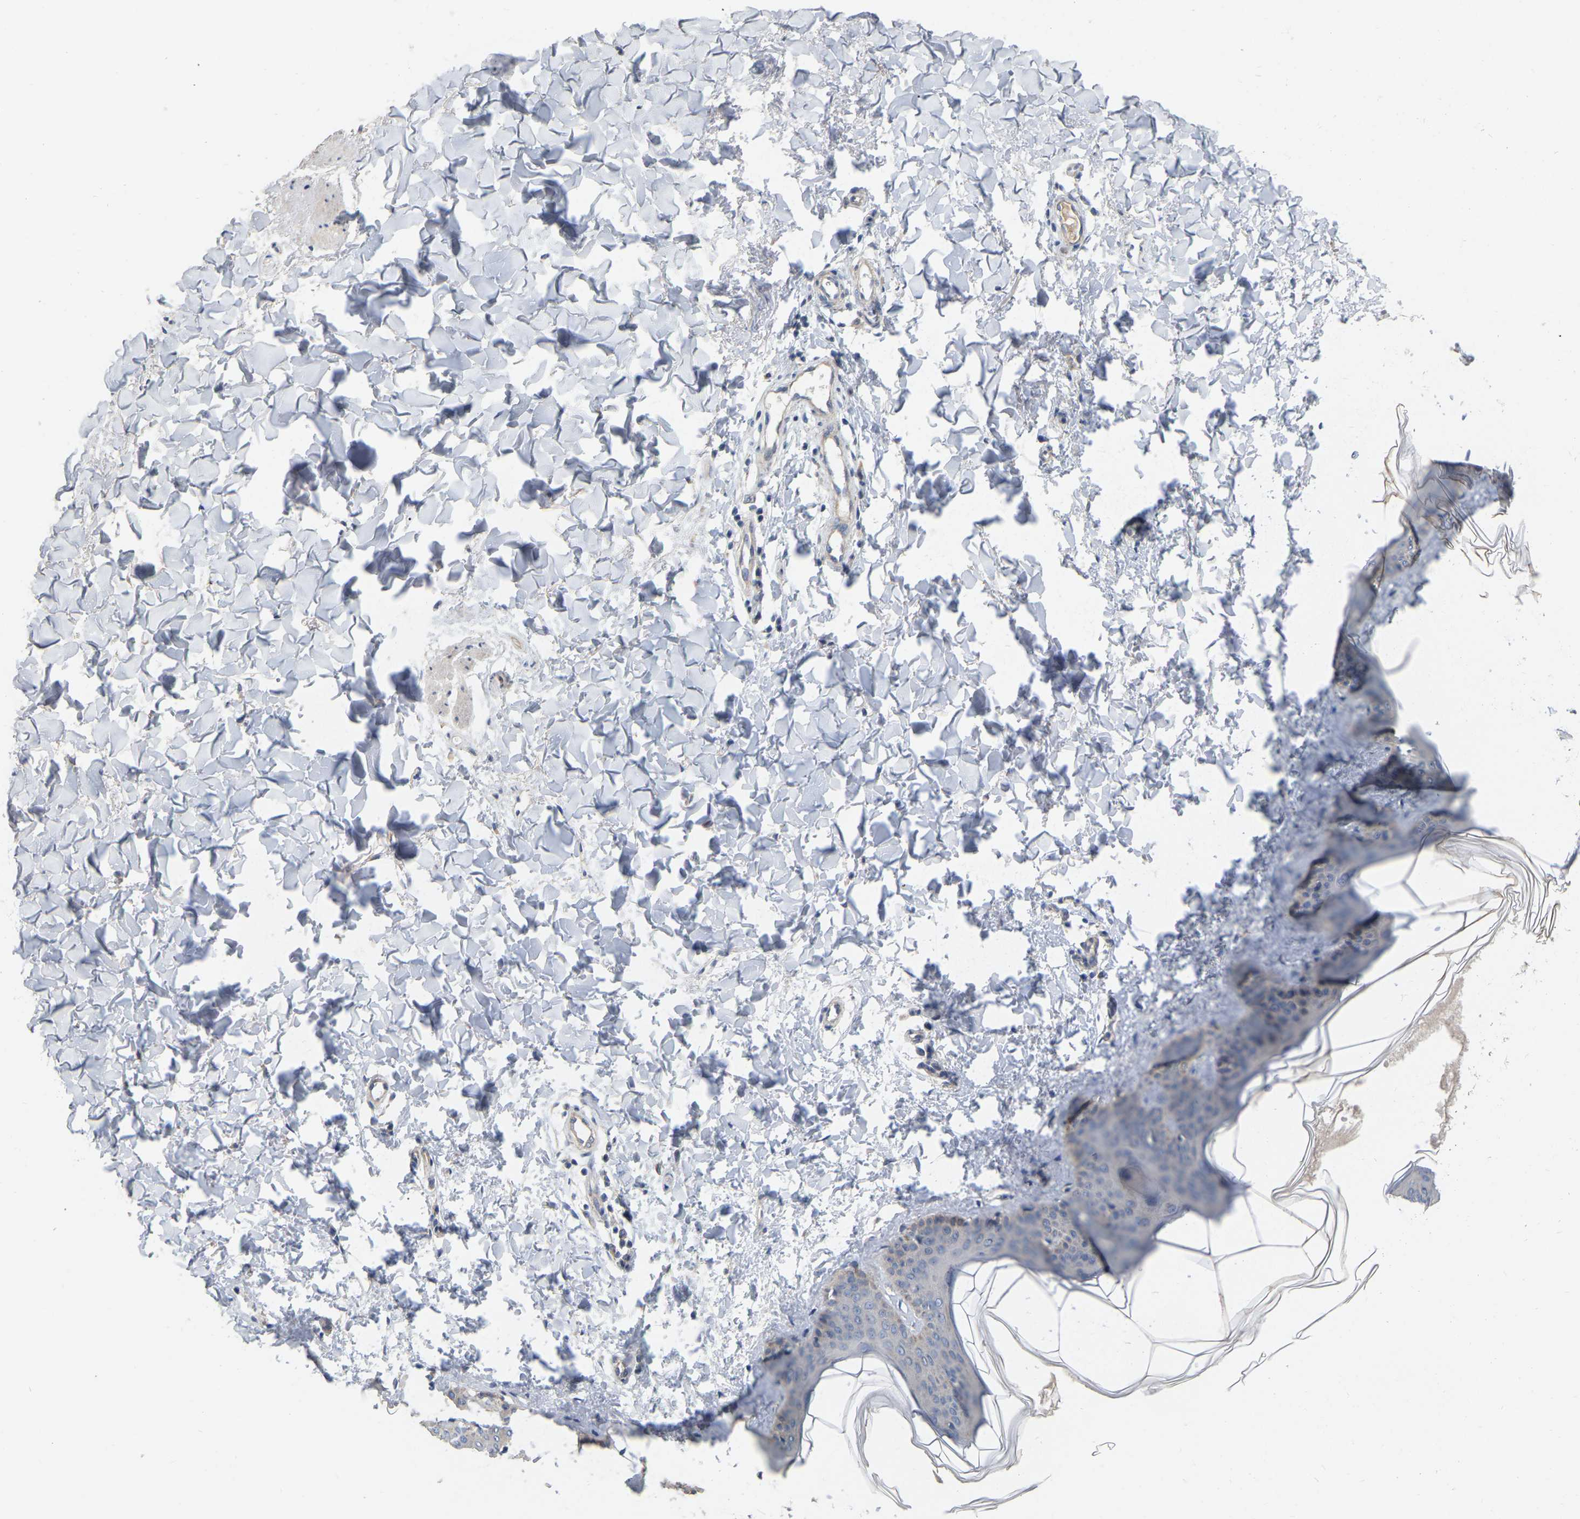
{"staining": {"intensity": "negative", "quantity": "none", "location": "none"}, "tissue": "skin", "cell_type": "Fibroblasts", "image_type": "normal", "snomed": [{"axis": "morphology", "description": "Normal tissue, NOS"}, {"axis": "topography", "description": "Skin"}], "caption": "There is no significant expression in fibroblasts of skin. The staining was performed using DAB (3,3'-diaminobenzidine) to visualize the protein expression in brown, while the nuclei were stained in blue with hematoxylin (Magnification: 20x).", "gene": "SSH1", "patient": {"sex": "female", "age": 17}}